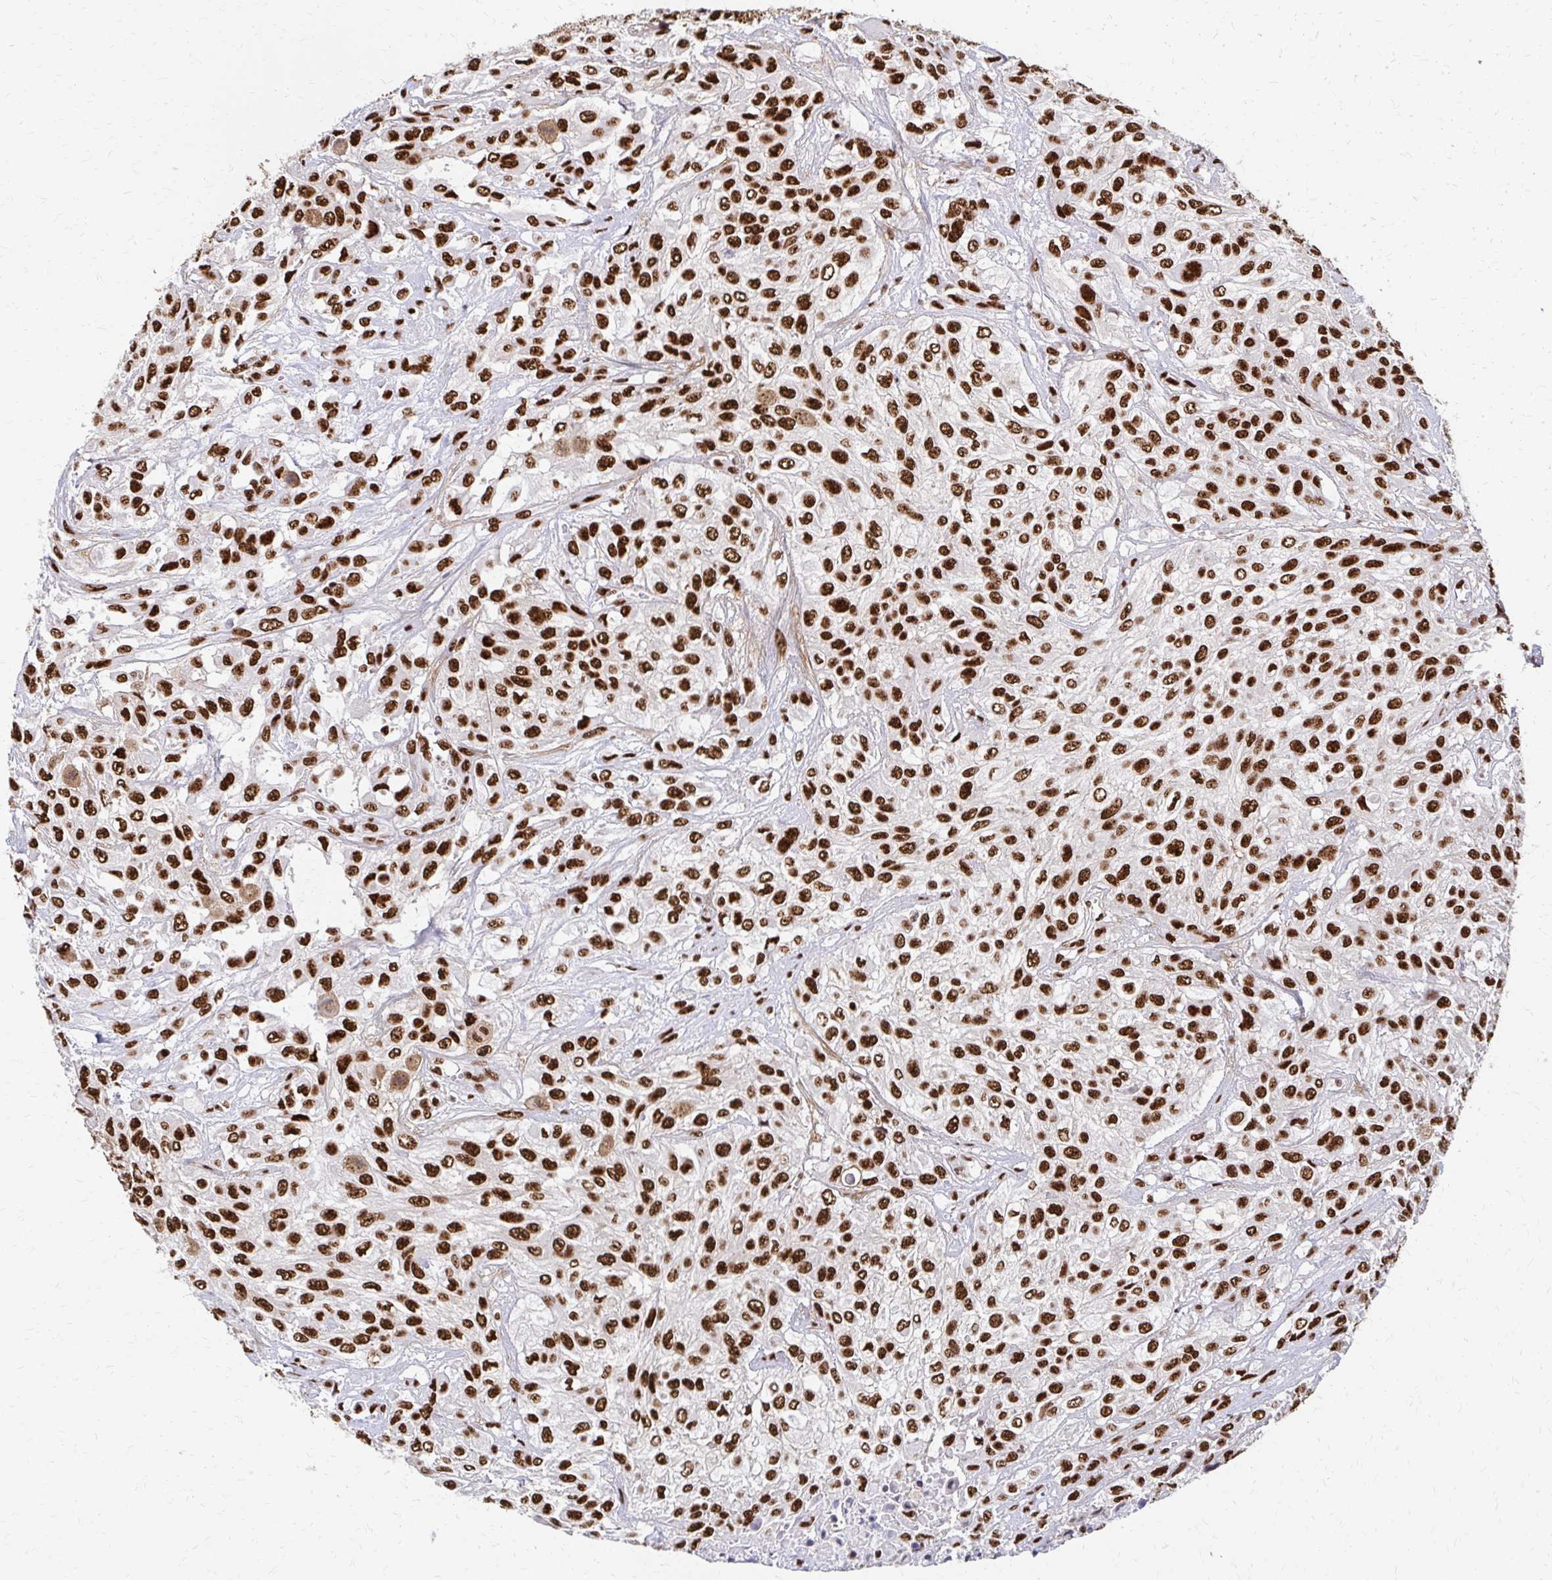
{"staining": {"intensity": "strong", "quantity": ">75%", "location": "nuclear"}, "tissue": "urothelial cancer", "cell_type": "Tumor cells", "image_type": "cancer", "snomed": [{"axis": "morphology", "description": "Urothelial carcinoma, High grade"}, {"axis": "topography", "description": "Urinary bladder"}], "caption": "Tumor cells demonstrate high levels of strong nuclear expression in about >75% of cells in urothelial cancer. The staining was performed using DAB, with brown indicating positive protein expression. Nuclei are stained blue with hematoxylin.", "gene": "CNKSR3", "patient": {"sex": "male", "age": 57}}